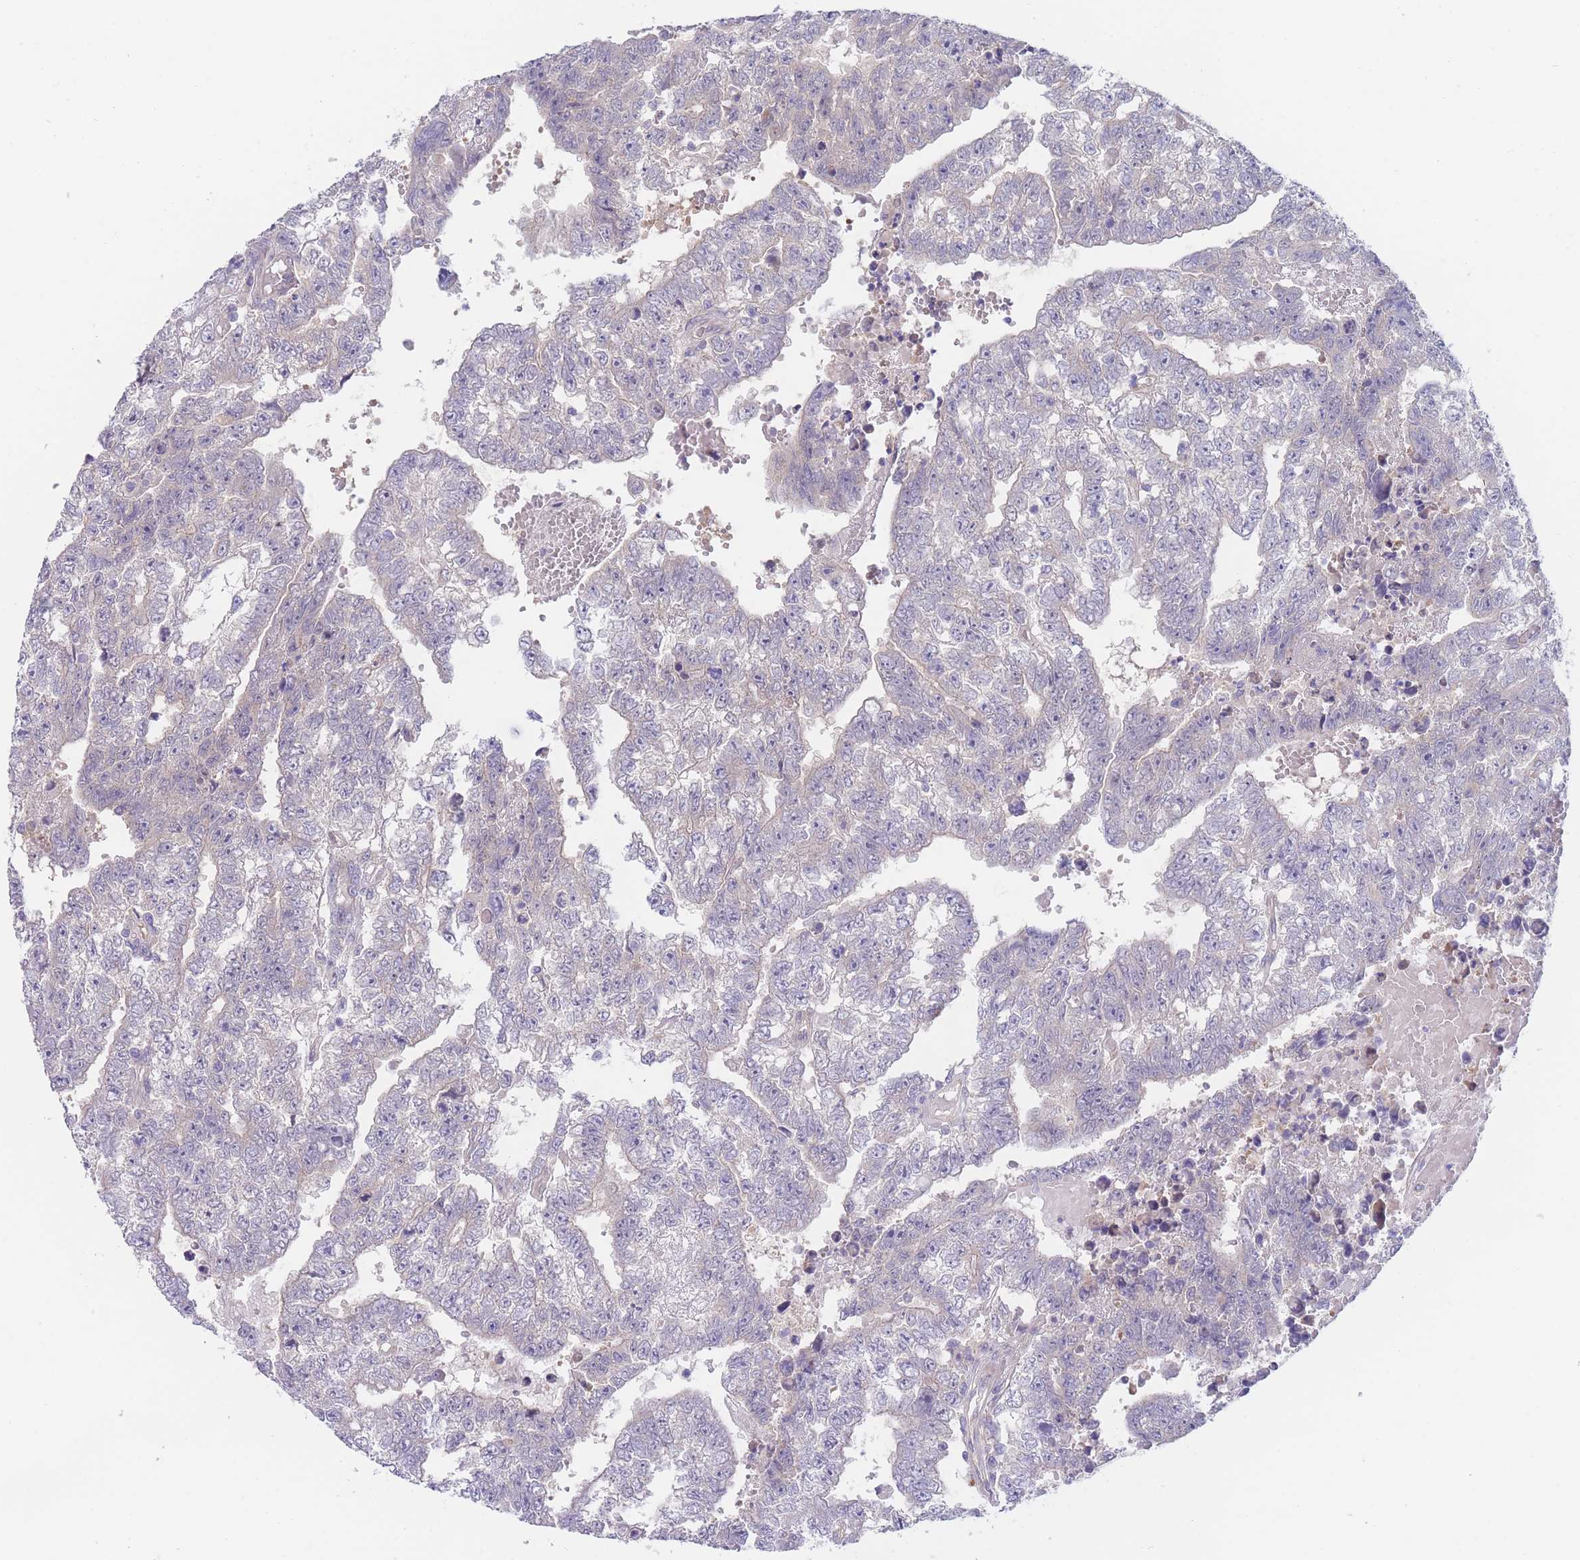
{"staining": {"intensity": "negative", "quantity": "none", "location": "none"}, "tissue": "testis cancer", "cell_type": "Tumor cells", "image_type": "cancer", "snomed": [{"axis": "morphology", "description": "Carcinoma, Embryonal, NOS"}, {"axis": "topography", "description": "Testis"}], "caption": "IHC micrograph of human embryonal carcinoma (testis) stained for a protein (brown), which shows no expression in tumor cells.", "gene": "ZNF281", "patient": {"sex": "male", "age": 25}}